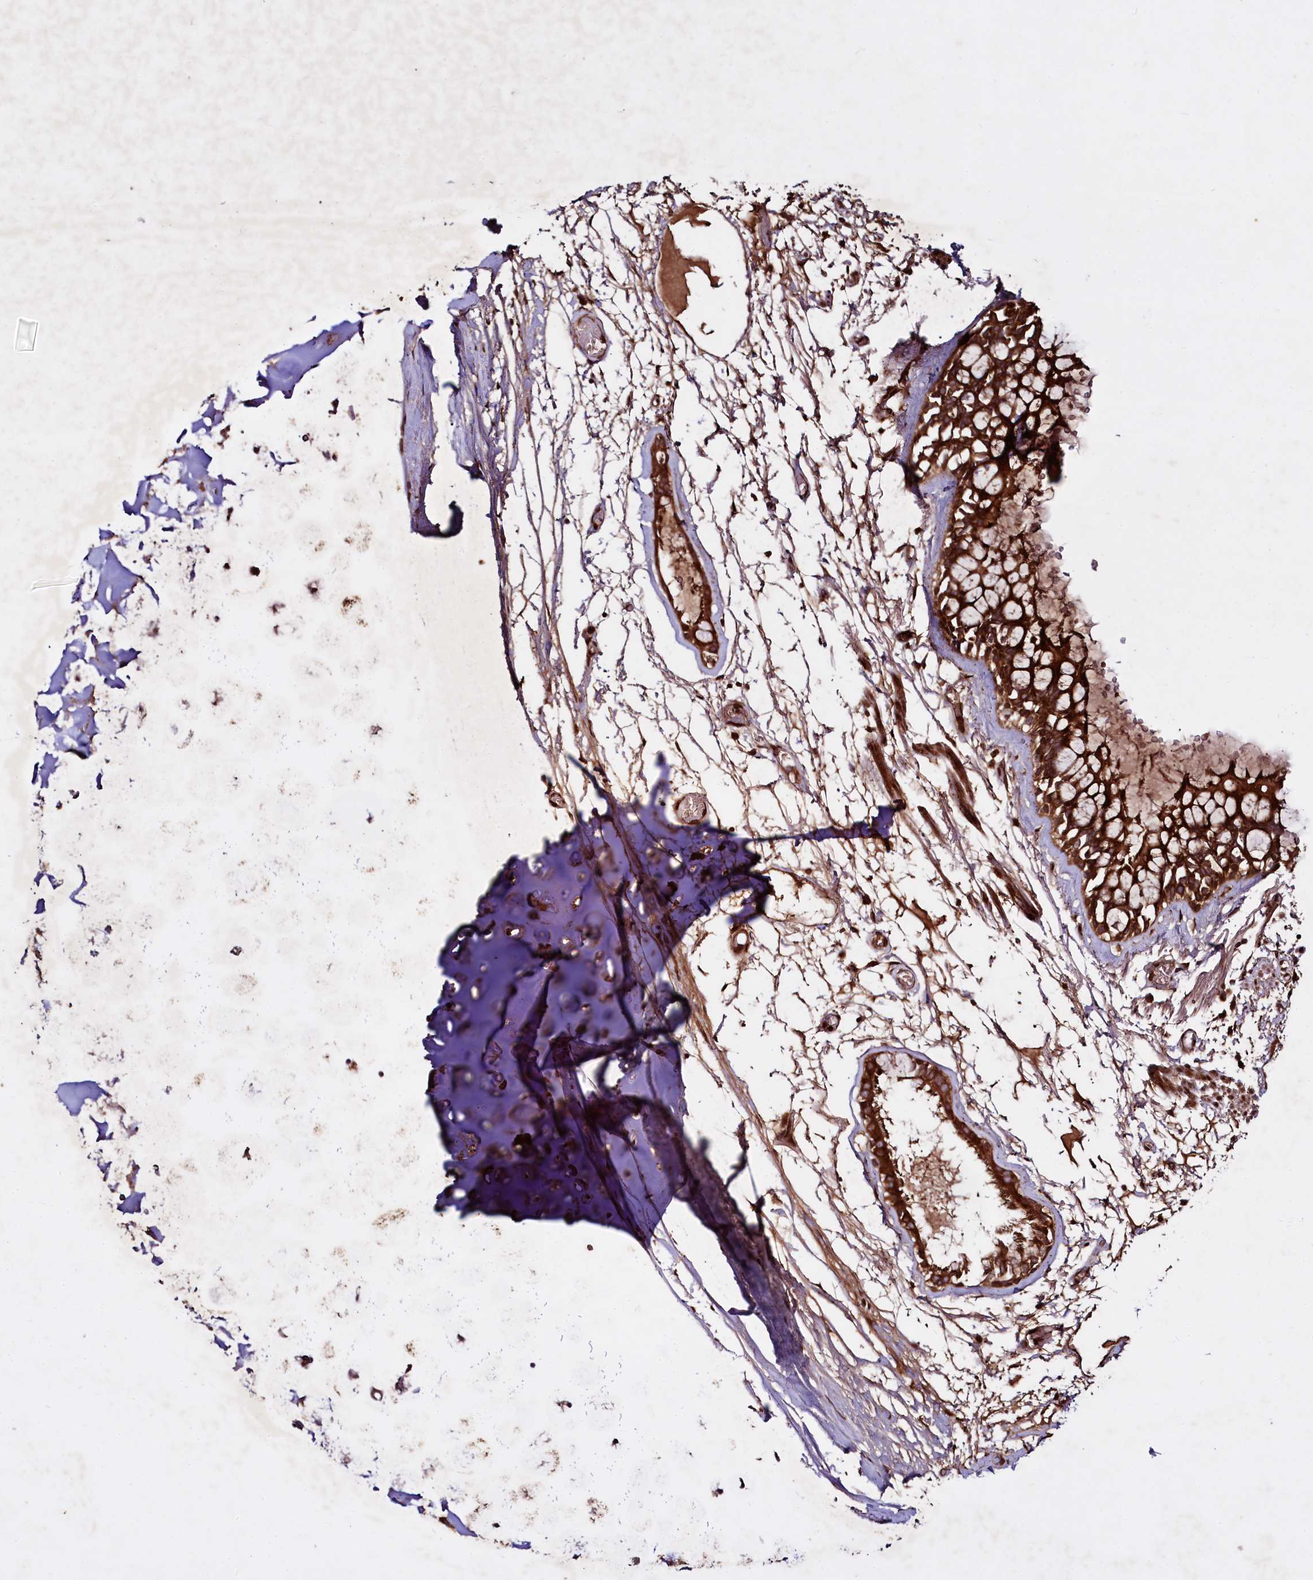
{"staining": {"intensity": "strong", "quantity": ">75%", "location": "cytoplasmic/membranous"}, "tissue": "nasopharynx", "cell_type": "Respiratory epithelial cells", "image_type": "normal", "snomed": [{"axis": "morphology", "description": "Normal tissue, NOS"}, {"axis": "topography", "description": "Nasopharynx"}], "caption": "Immunohistochemistry (IHC) of normal nasopharynx shows high levels of strong cytoplasmic/membranous positivity in about >75% of respiratory epithelial cells. Nuclei are stained in blue.", "gene": "DCP1B", "patient": {"sex": "male", "age": 32}}